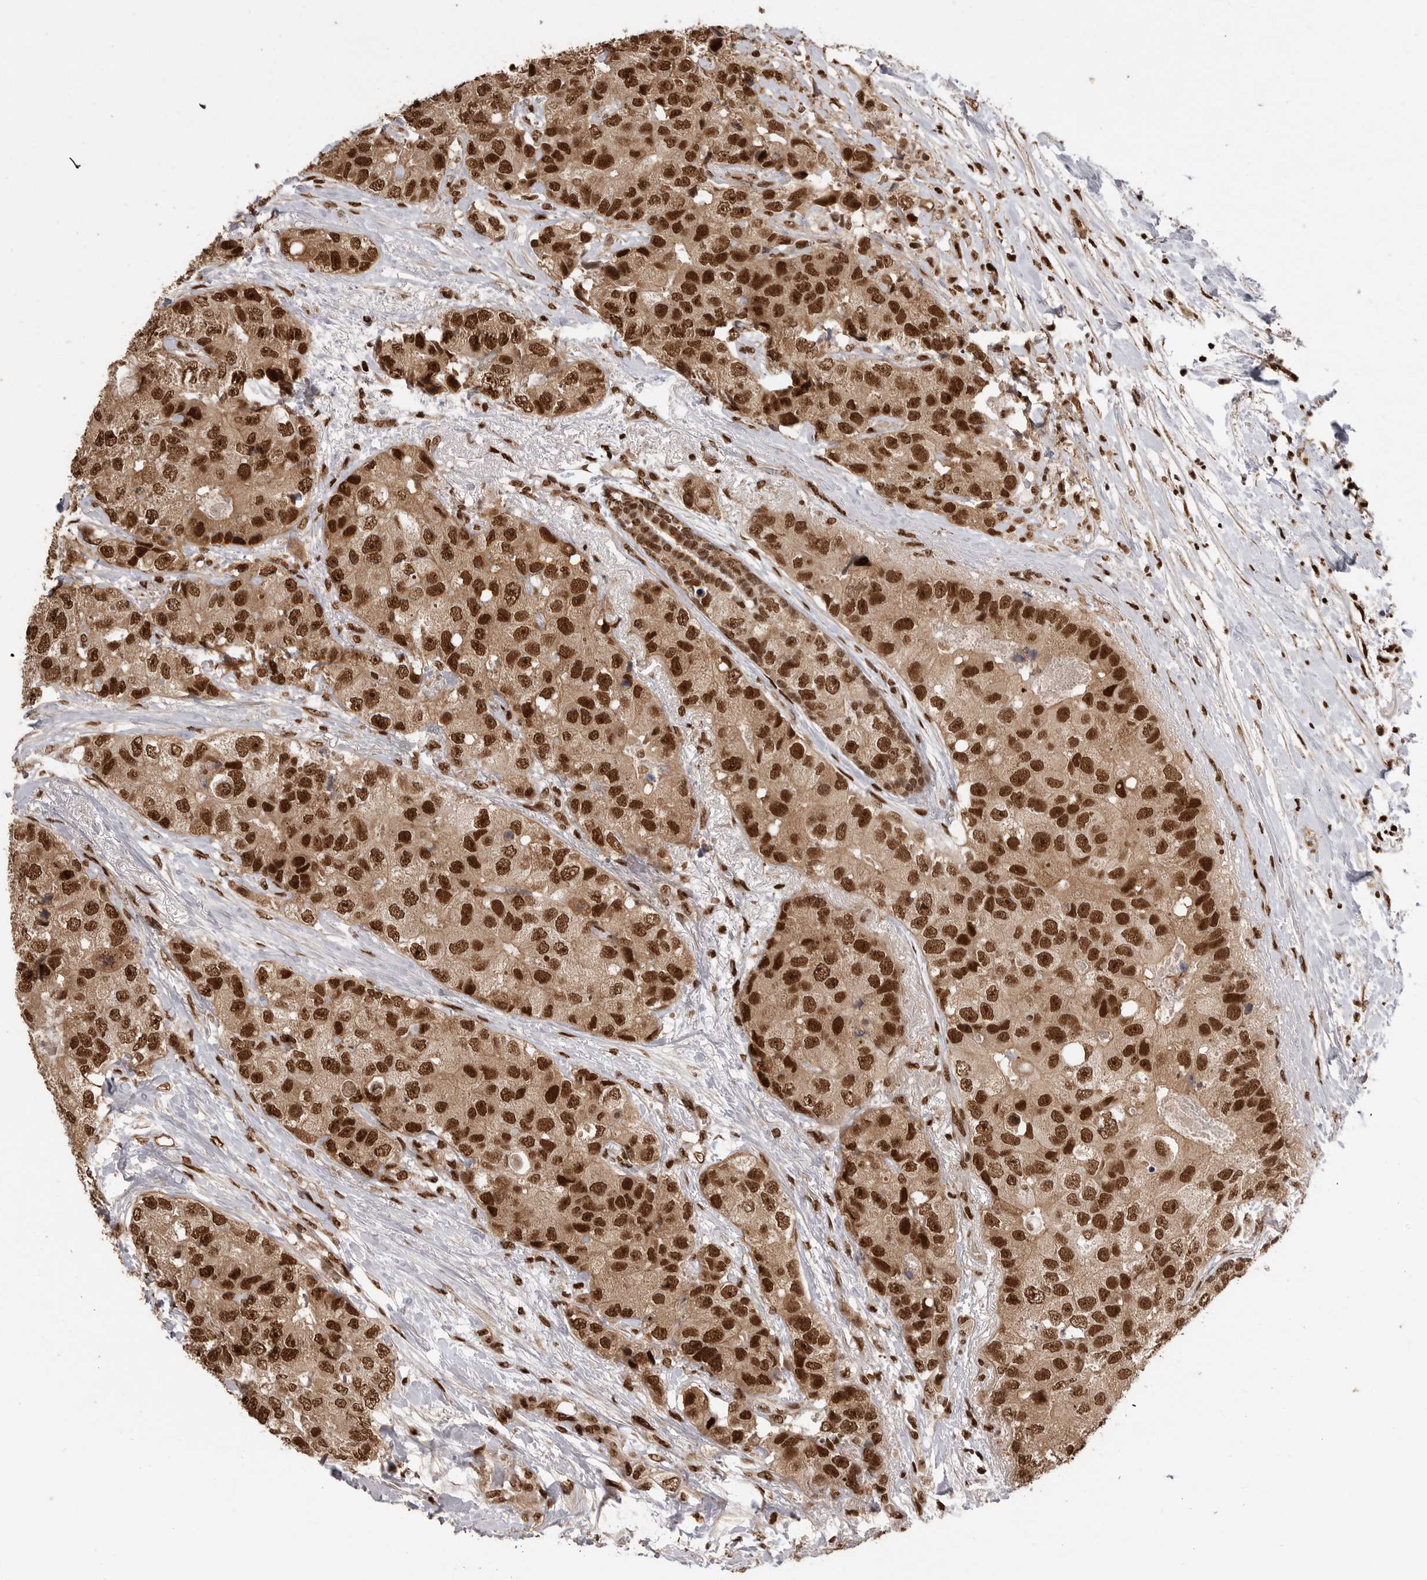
{"staining": {"intensity": "strong", "quantity": ">75%", "location": "nuclear"}, "tissue": "breast cancer", "cell_type": "Tumor cells", "image_type": "cancer", "snomed": [{"axis": "morphology", "description": "Duct carcinoma"}, {"axis": "topography", "description": "Breast"}], "caption": "Strong nuclear positivity for a protein is appreciated in about >75% of tumor cells of breast invasive ductal carcinoma using immunohistochemistry.", "gene": "PPP1R8", "patient": {"sex": "female", "age": 62}}